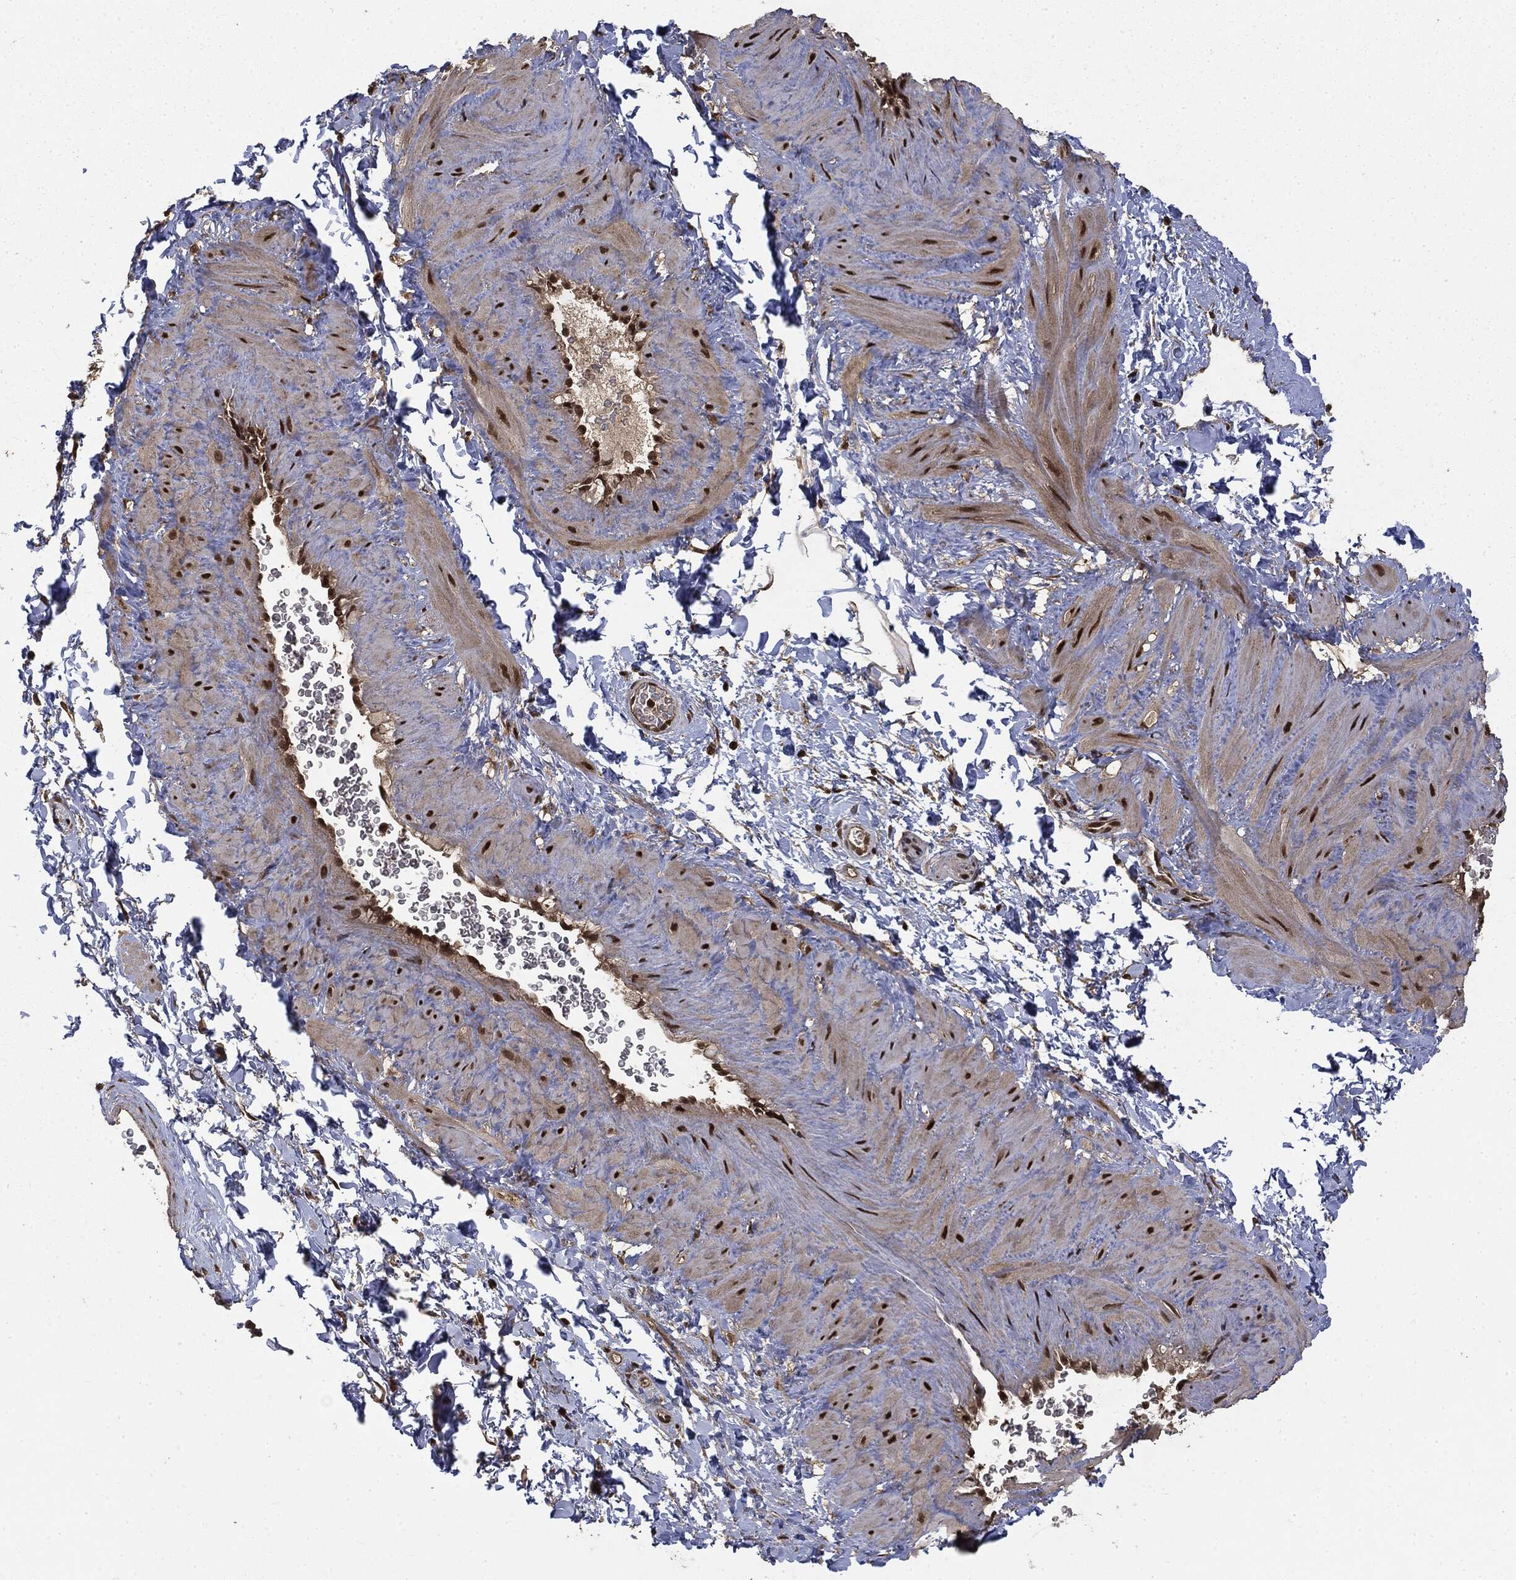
{"staining": {"intensity": "strong", "quantity": ">75%", "location": "nuclear"}, "tissue": "adipose tissue", "cell_type": "Adipocytes", "image_type": "normal", "snomed": [{"axis": "morphology", "description": "Normal tissue, NOS"}, {"axis": "topography", "description": "Soft tissue"}, {"axis": "topography", "description": "Vascular tissue"}], "caption": "Protein analysis of unremarkable adipose tissue demonstrates strong nuclear staining in about >75% of adipocytes.", "gene": "CTDP1", "patient": {"sex": "male", "age": 41}}